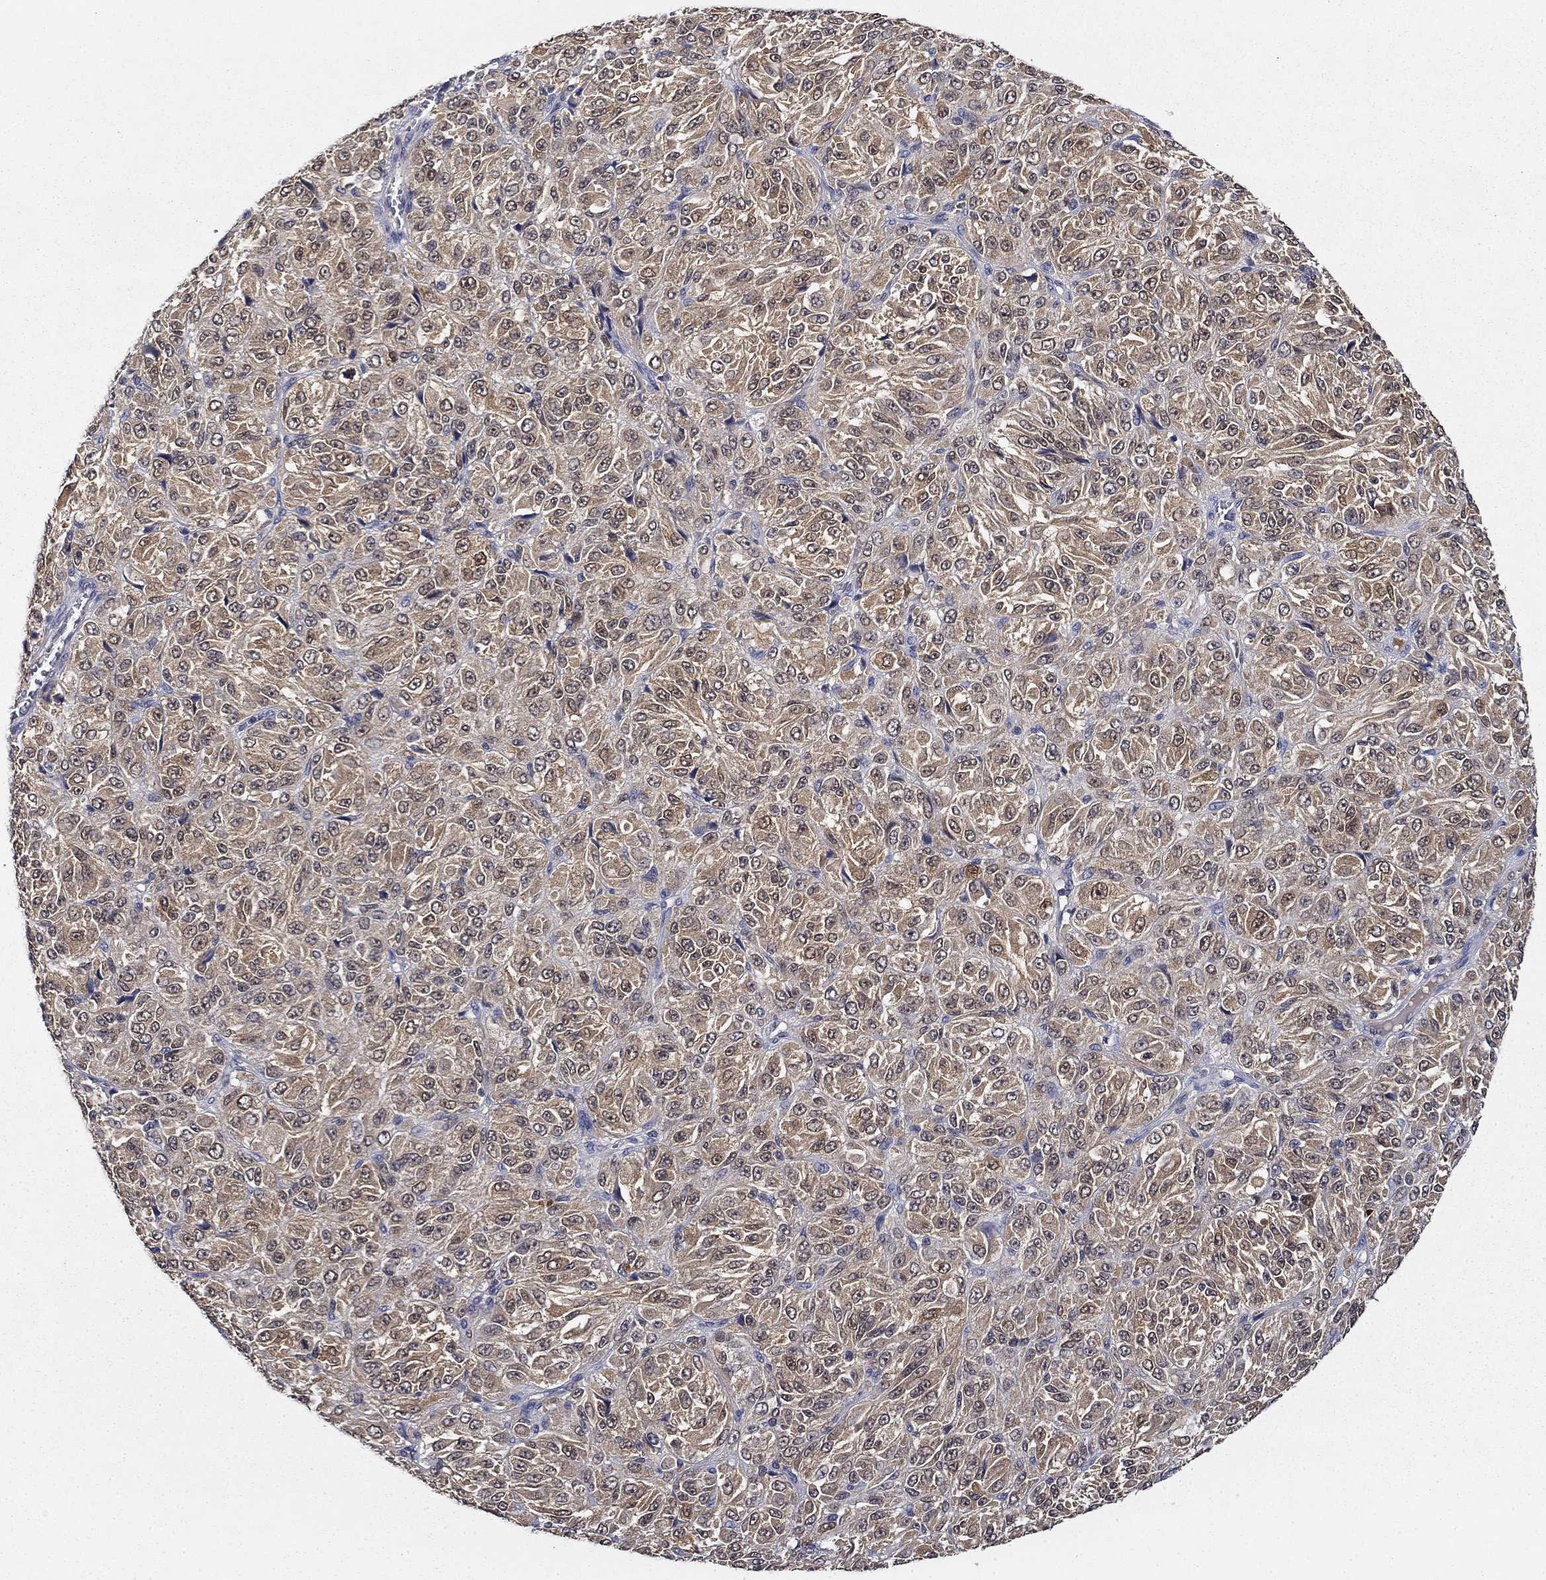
{"staining": {"intensity": "weak", "quantity": "<25%", "location": "cytoplasmic/membranous,nuclear"}, "tissue": "melanoma", "cell_type": "Tumor cells", "image_type": "cancer", "snomed": [{"axis": "morphology", "description": "Malignant melanoma, Metastatic site"}, {"axis": "topography", "description": "Brain"}], "caption": "High magnification brightfield microscopy of melanoma stained with DAB (brown) and counterstained with hematoxylin (blue): tumor cells show no significant staining.", "gene": "DDTL", "patient": {"sex": "female", "age": 56}}